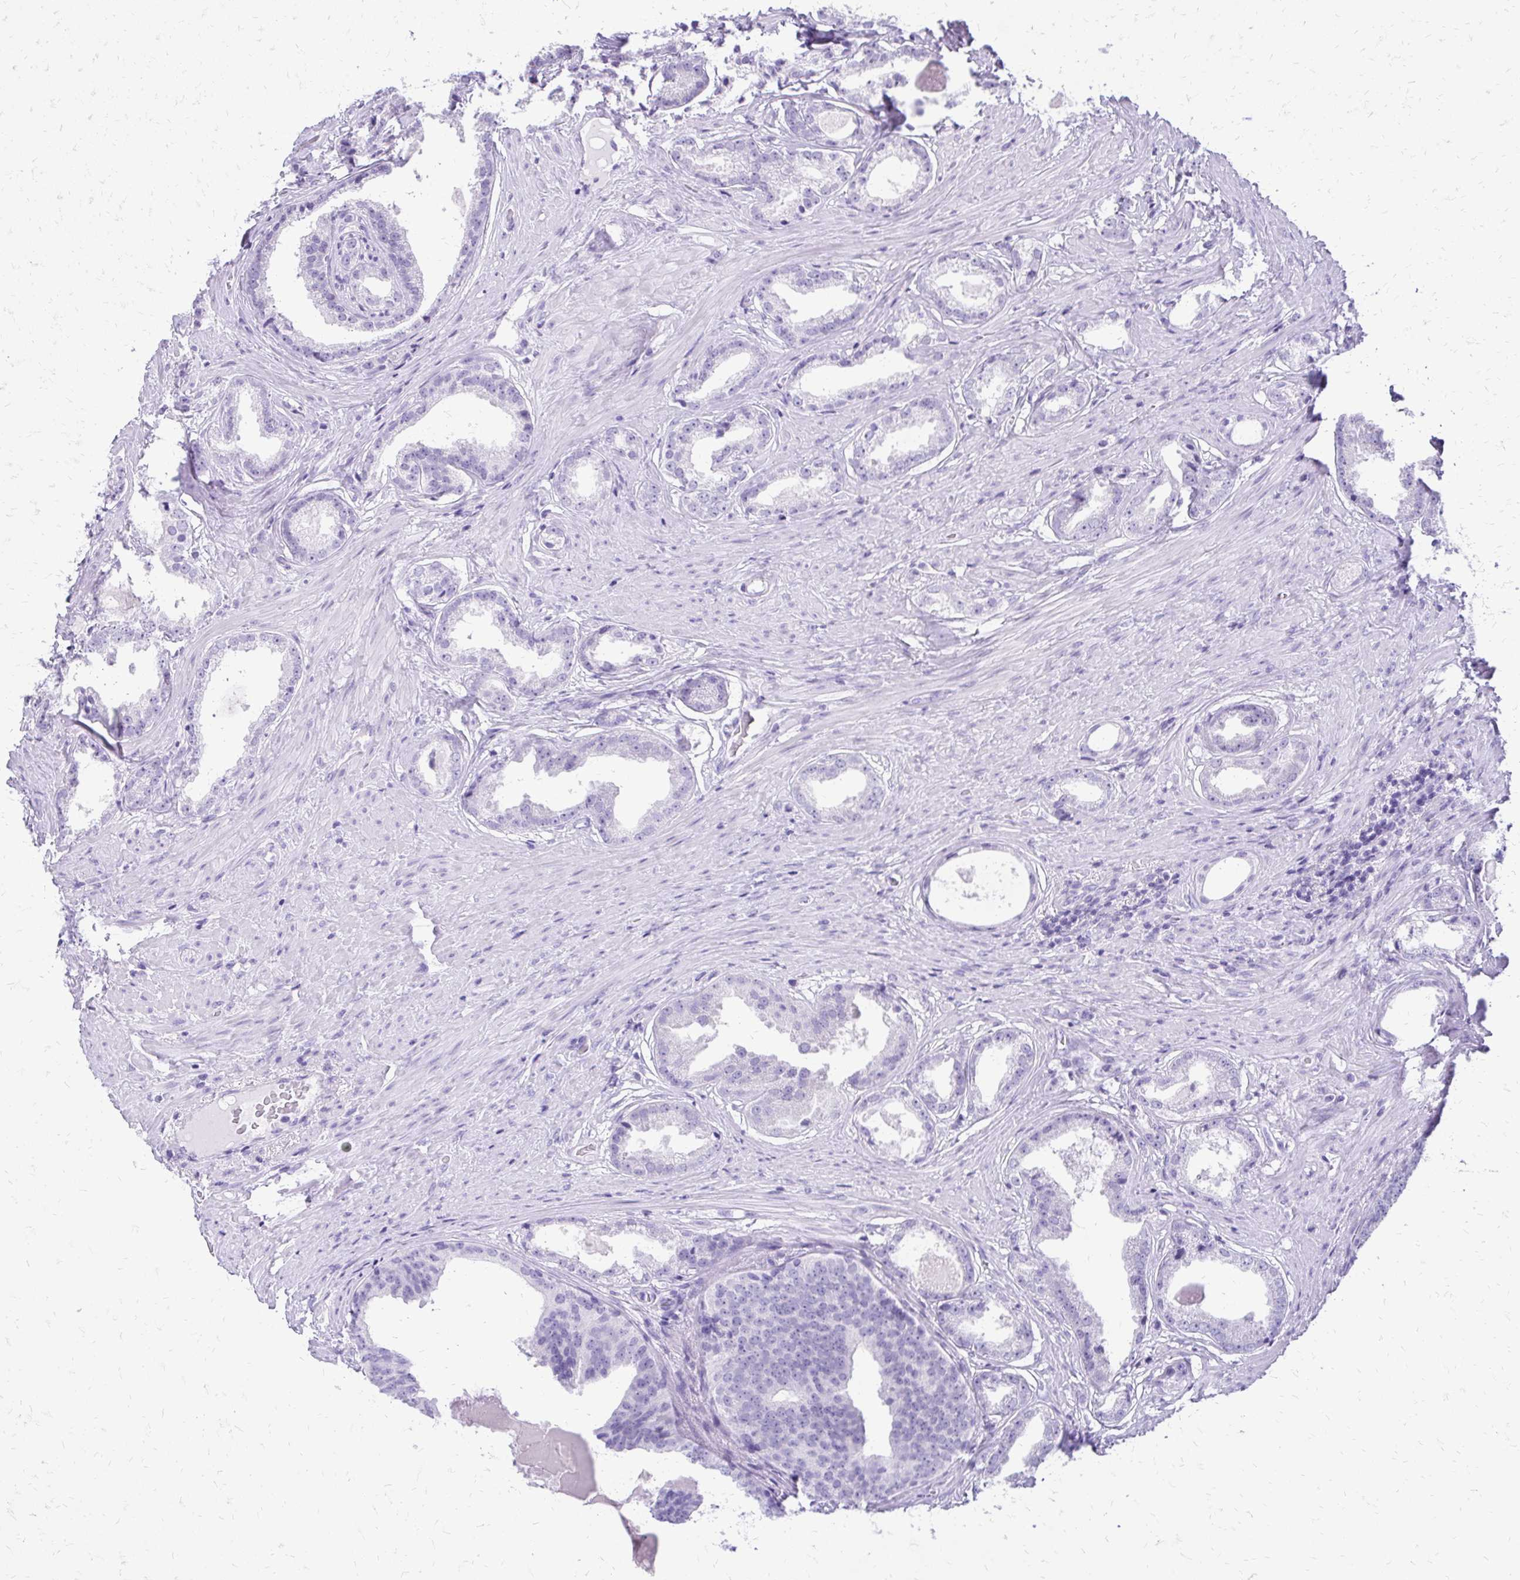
{"staining": {"intensity": "negative", "quantity": "none", "location": "none"}, "tissue": "prostate cancer", "cell_type": "Tumor cells", "image_type": "cancer", "snomed": [{"axis": "morphology", "description": "Adenocarcinoma, Low grade"}, {"axis": "topography", "description": "Prostate"}], "caption": "An IHC micrograph of adenocarcinoma (low-grade) (prostate) is shown. There is no staining in tumor cells of adenocarcinoma (low-grade) (prostate).", "gene": "SLC32A1", "patient": {"sex": "male", "age": 65}}